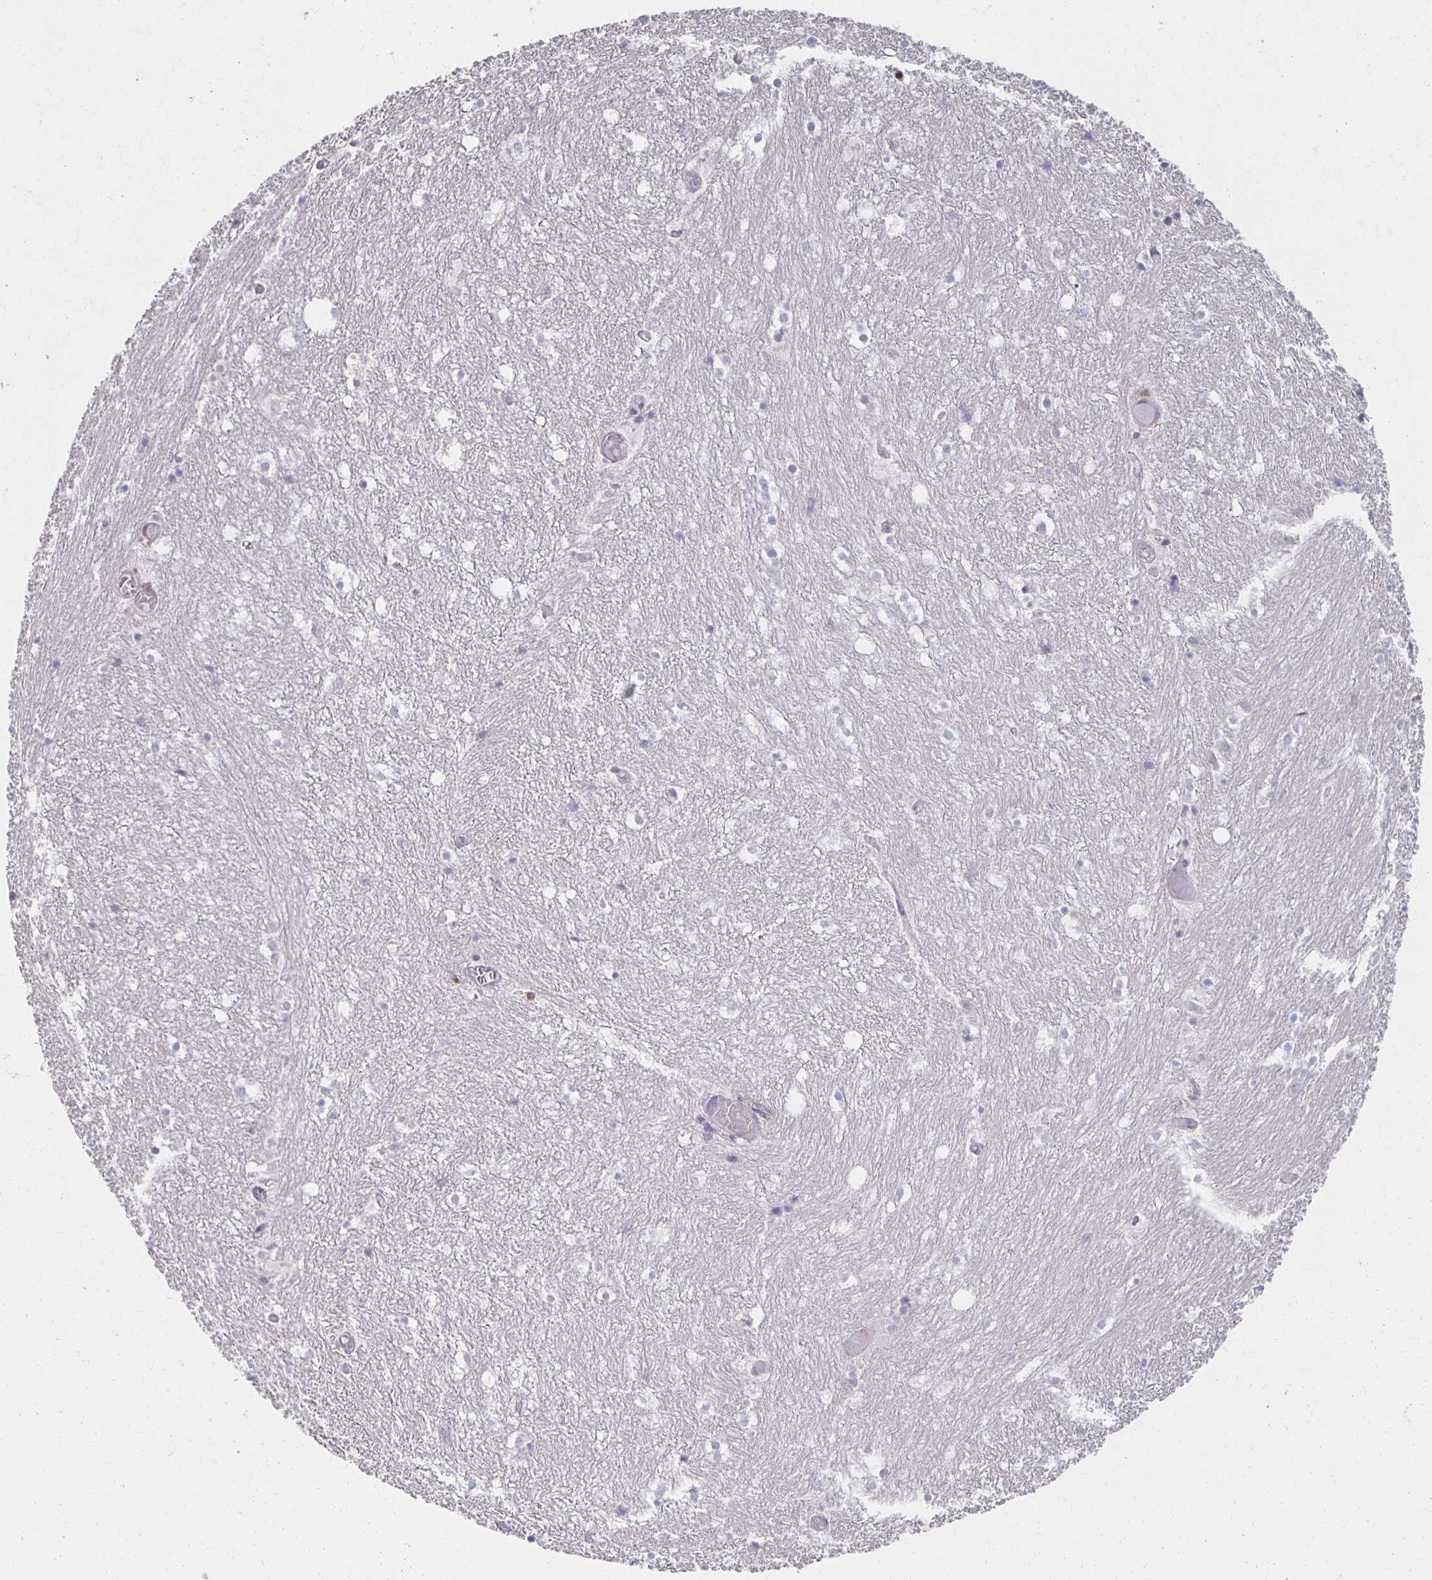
{"staining": {"intensity": "negative", "quantity": "none", "location": "none"}, "tissue": "hippocampus", "cell_type": "Glial cells", "image_type": "normal", "snomed": [{"axis": "morphology", "description": "Normal tissue, NOS"}, {"axis": "topography", "description": "Hippocampus"}], "caption": "Hippocampus was stained to show a protein in brown. There is no significant staining in glial cells. (DAB (3,3'-diaminobenzidine) immunohistochemistry (IHC) with hematoxylin counter stain).", "gene": "ZNF692", "patient": {"sex": "female", "age": 52}}